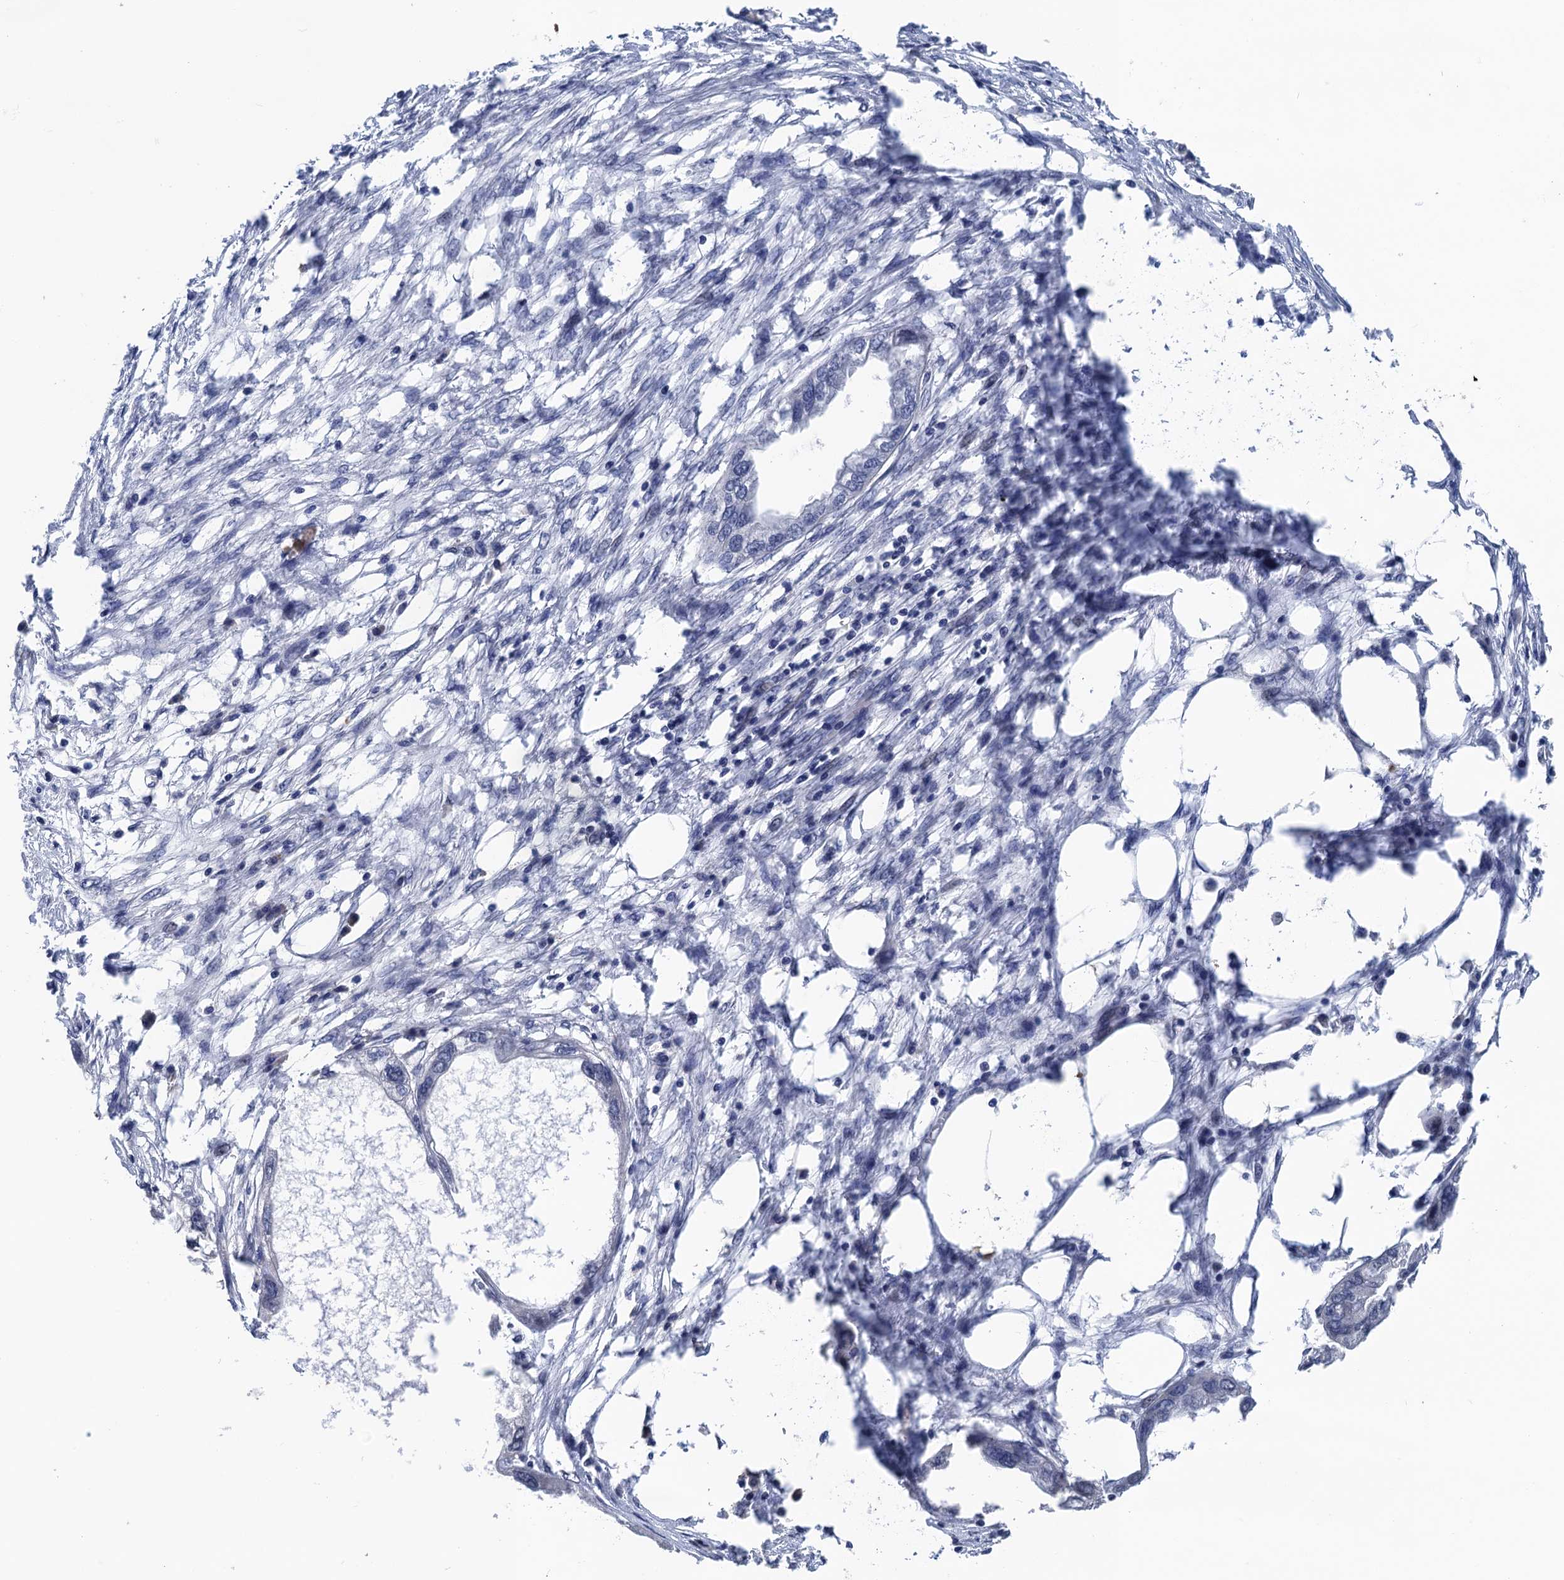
{"staining": {"intensity": "negative", "quantity": "none", "location": "none"}, "tissue": "endometrial cancer", "cell_type": "Tumor cells", "image_type": "cancer", "snomed": [{"axis": "morphology", "description": "Adenocarcinoma, NOS"}, {"axis": "morphology", "description": "Adenocarcinoma, metastatic, NOS"}, {"axis": "topography", "description": "Adipose tissue"}, {"axis": "topography", "description": "Endometrium"}], "caption": "Tumor cells show no significant staining in adenocarcinoma (endometrial).", "gene": "ART5", "patient": {"sex": "female", "age": 67}}